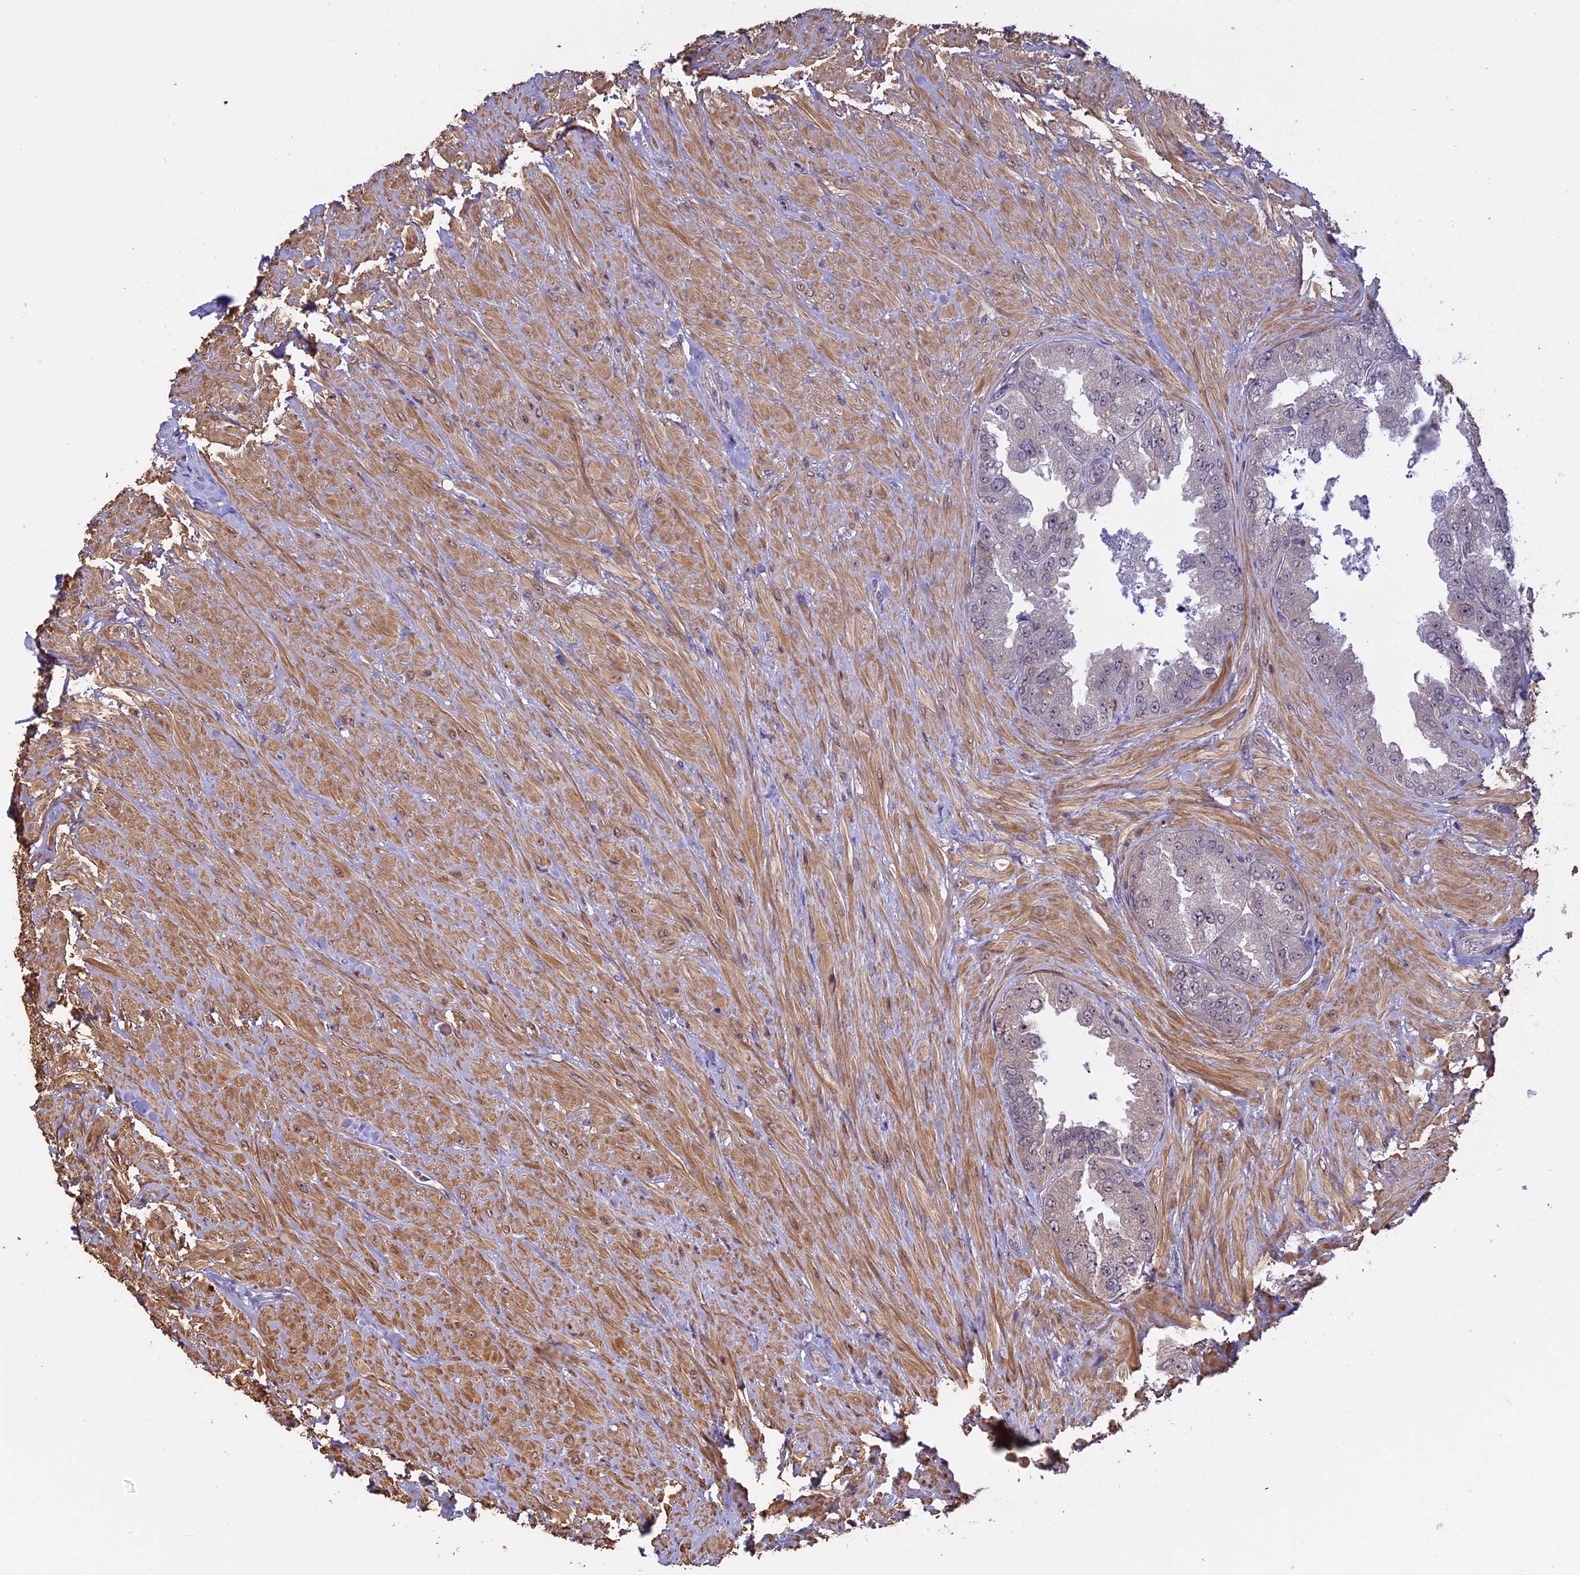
{"staining": {"intensity": "weak", "quantity": "<25%", "location": "nuclear"}, "tissue": "seminal vesicle", "cell_type": "Glandular cells", "image_type": "normal", "snomed": [{"axis": "morphology", "description": "Normal tissue, NOS"}, {"axis": "topography", "description": "Seminal veicle"}, {"axis": "topography", "description": "Peripheral nerve tissue"}], "caption": "Immunohistochemical staining of normal human seminal vesicle shows no significant staining in glandular cells.", "gene": "MGA", "patient": {"sex": "male", "age": 63}}